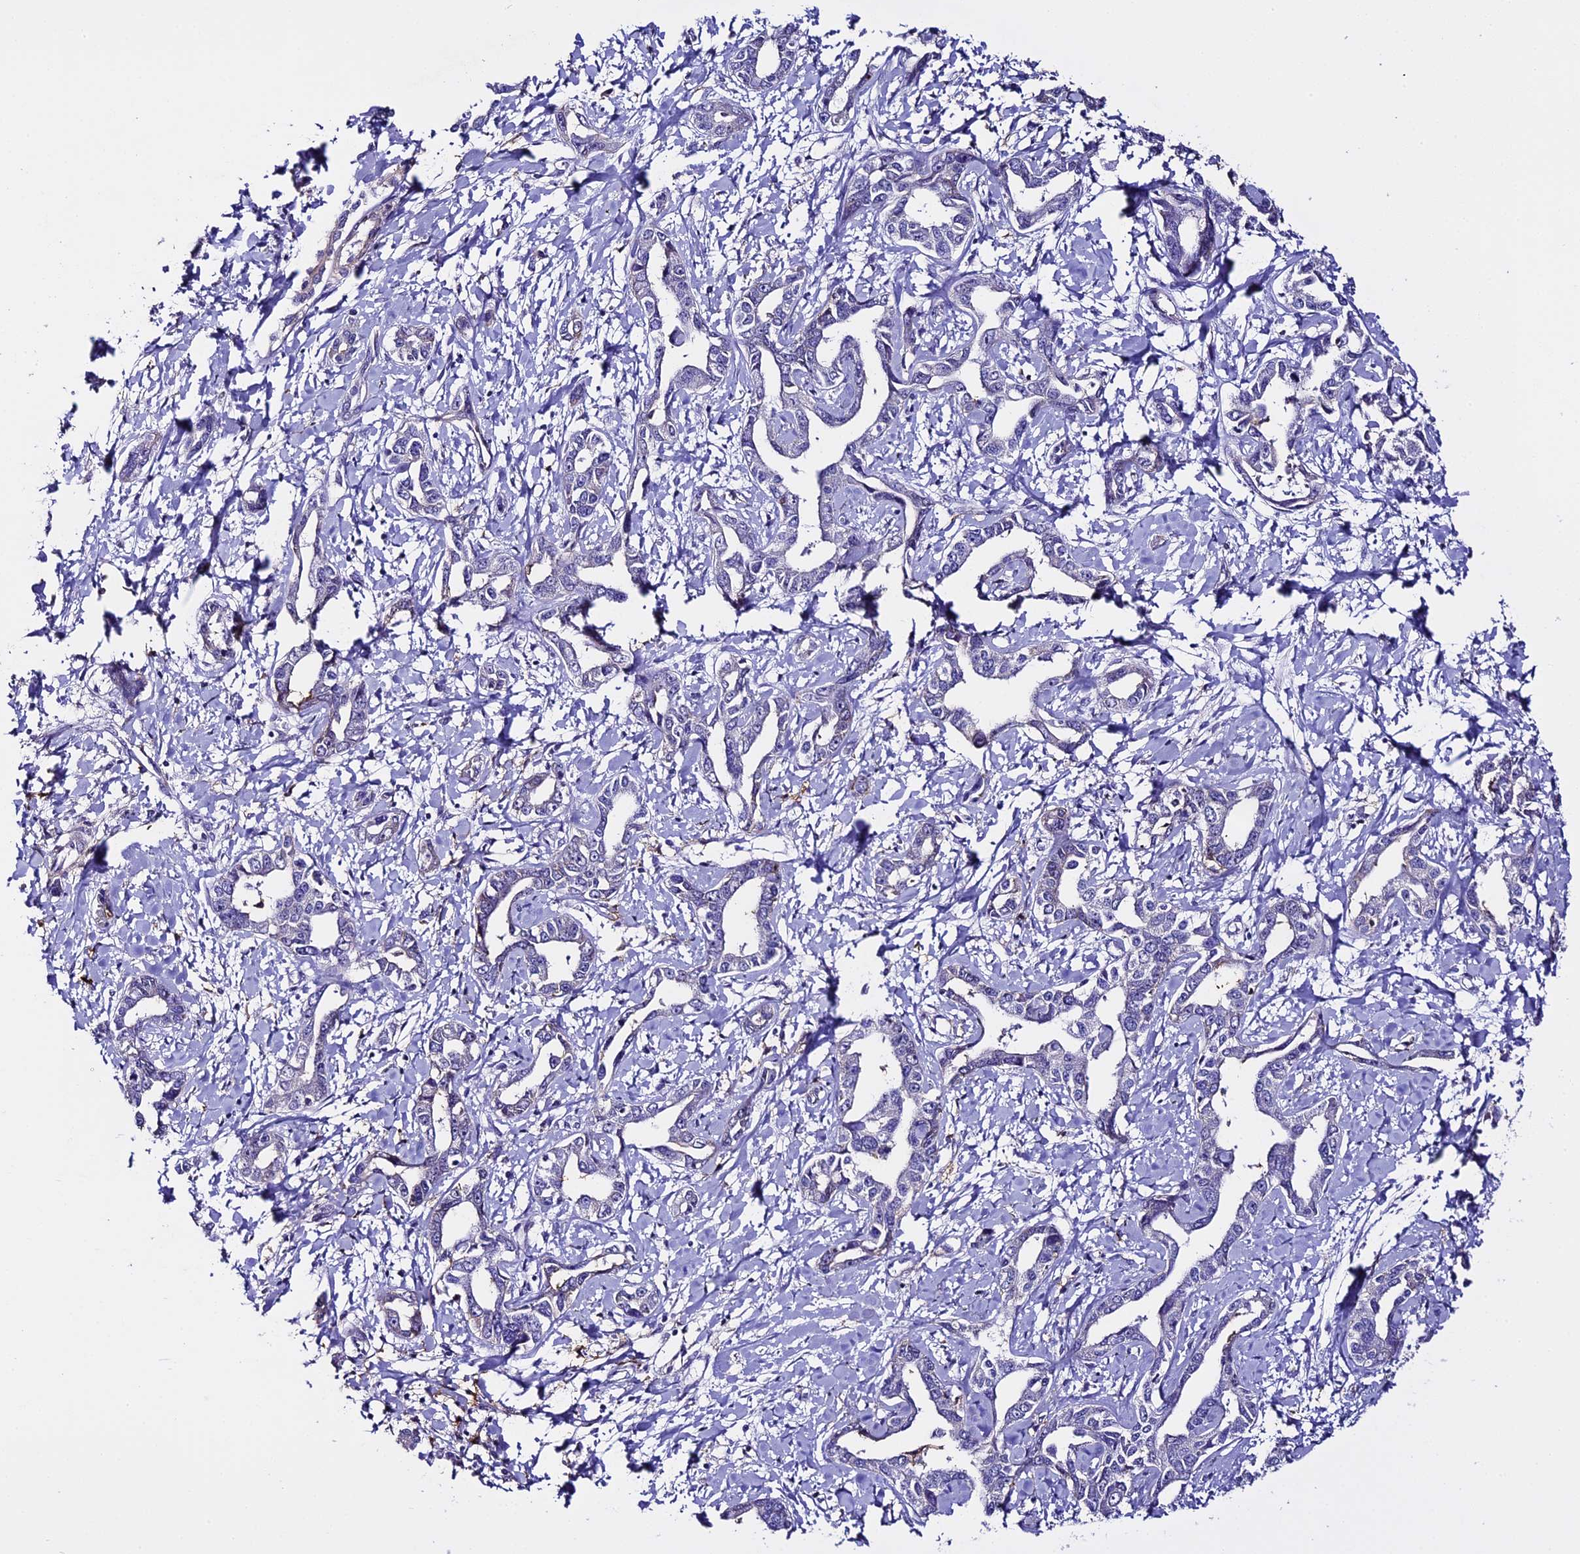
{"staining": {"intensity": "negative", "quantity": "none", "location": "none"}, "tissue": "liver cancer", "cell_type": "Tumor cells", "image_type": "cancer", "snomed": [{"axis": "morphology", "description": "Cholangiocarcinoma"}, {"axis": "topography", "description": "Liver"}], "caption": "This is a photomicrograph of IHC staining of liver cholangiocarcinoma, which shows no expression in tumor cells.", "gene": "NOD2", "patient": {"sex": "male", "age": 59}}